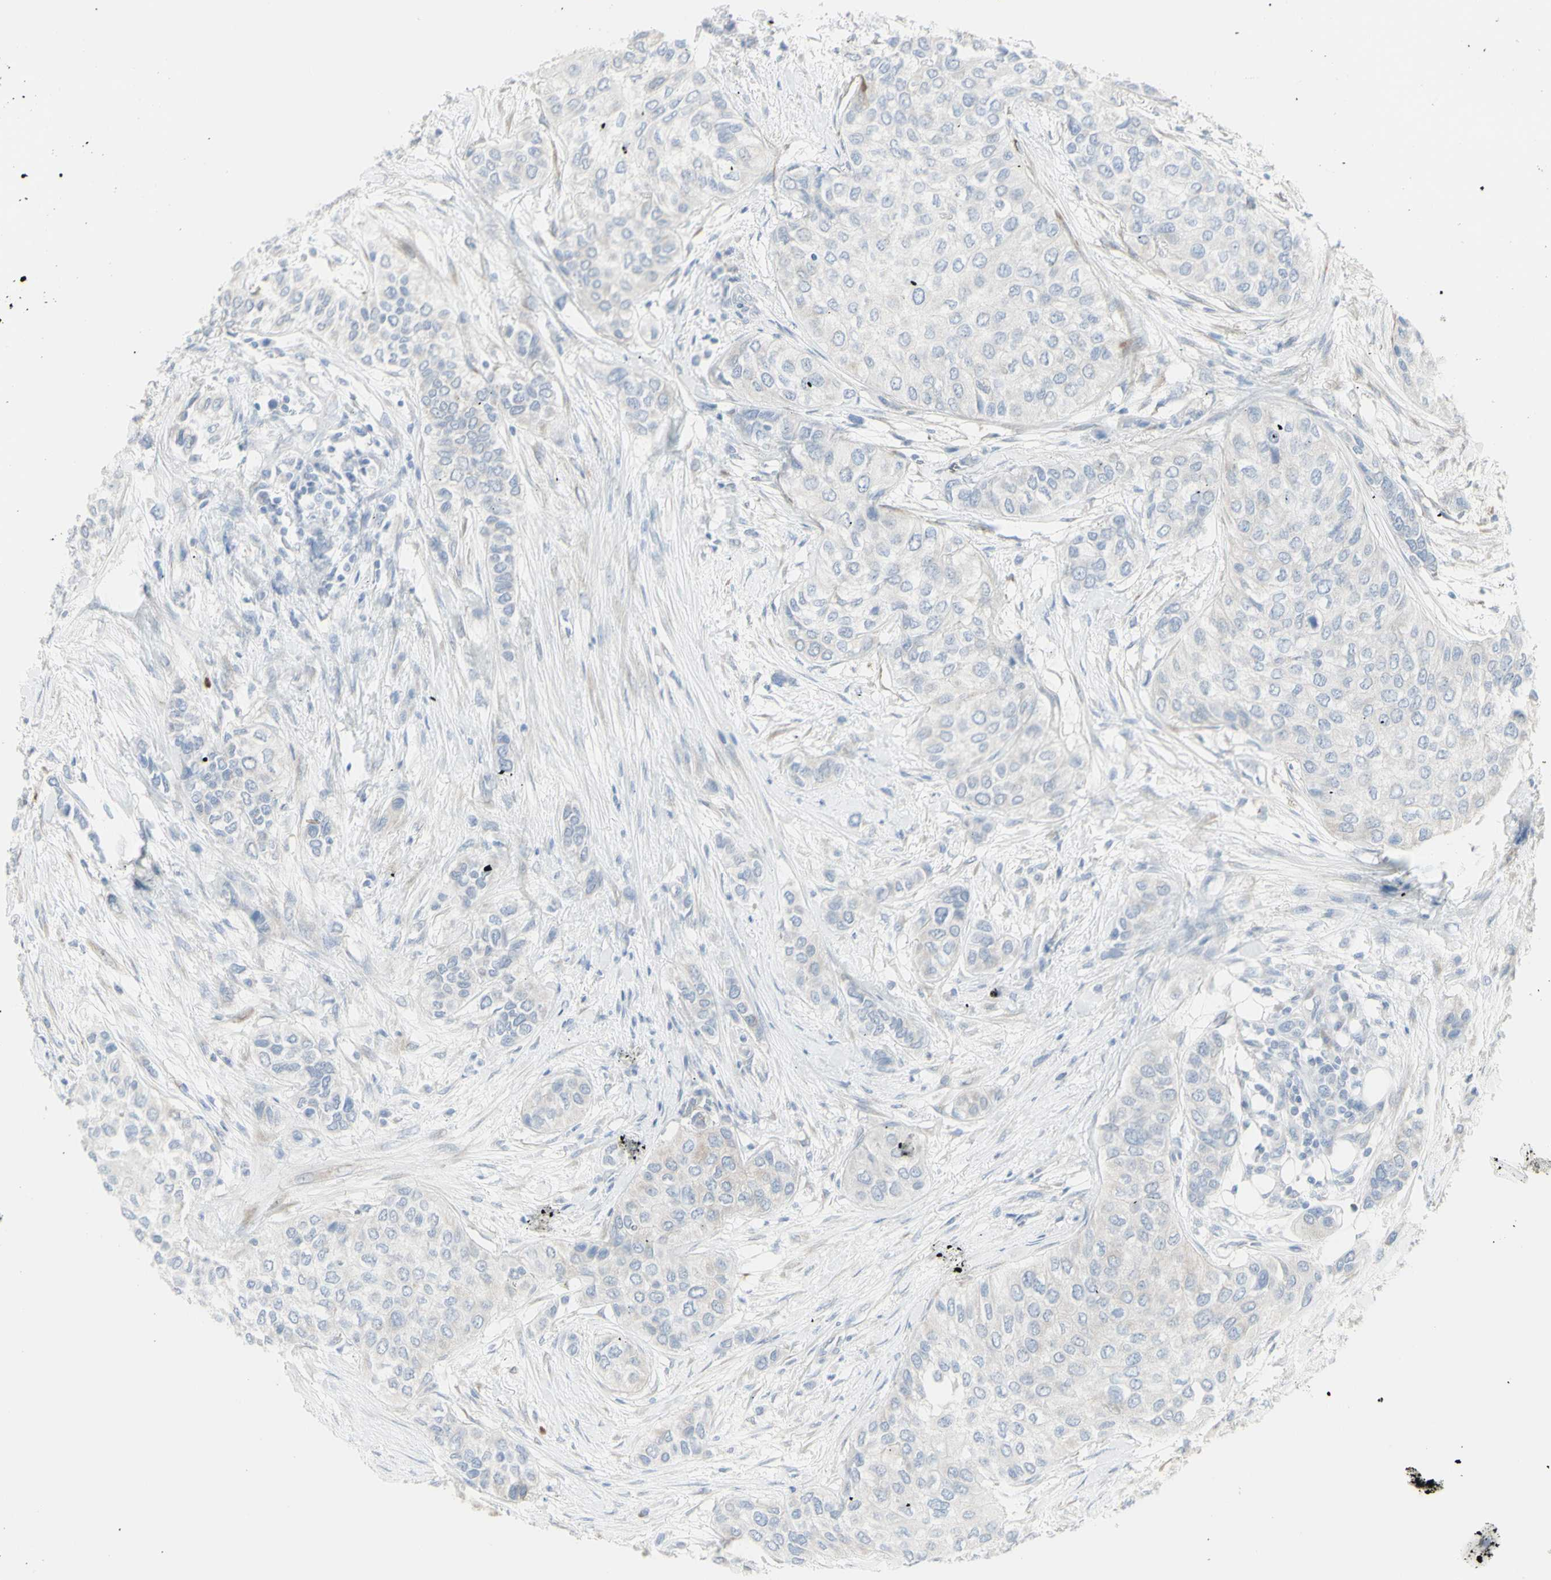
{"staining": {"intensity": "negative", "quantity": "none", "location": "none"}, "tissue": "urothelial cancer", "cell_type": "Tumor cells", "image_type": "cancer", "snomed": [{"axis": "morphology", "description": "Urothelial carcinoma, High grade"}, {"axis": "topography", "description": "Urinary bladder"}], "caption": "Tumor cells show no significant positivity in urothelial cancer.", "gene": "ENSG00000198211", "patient": {"sex": "female", "age": 56}}